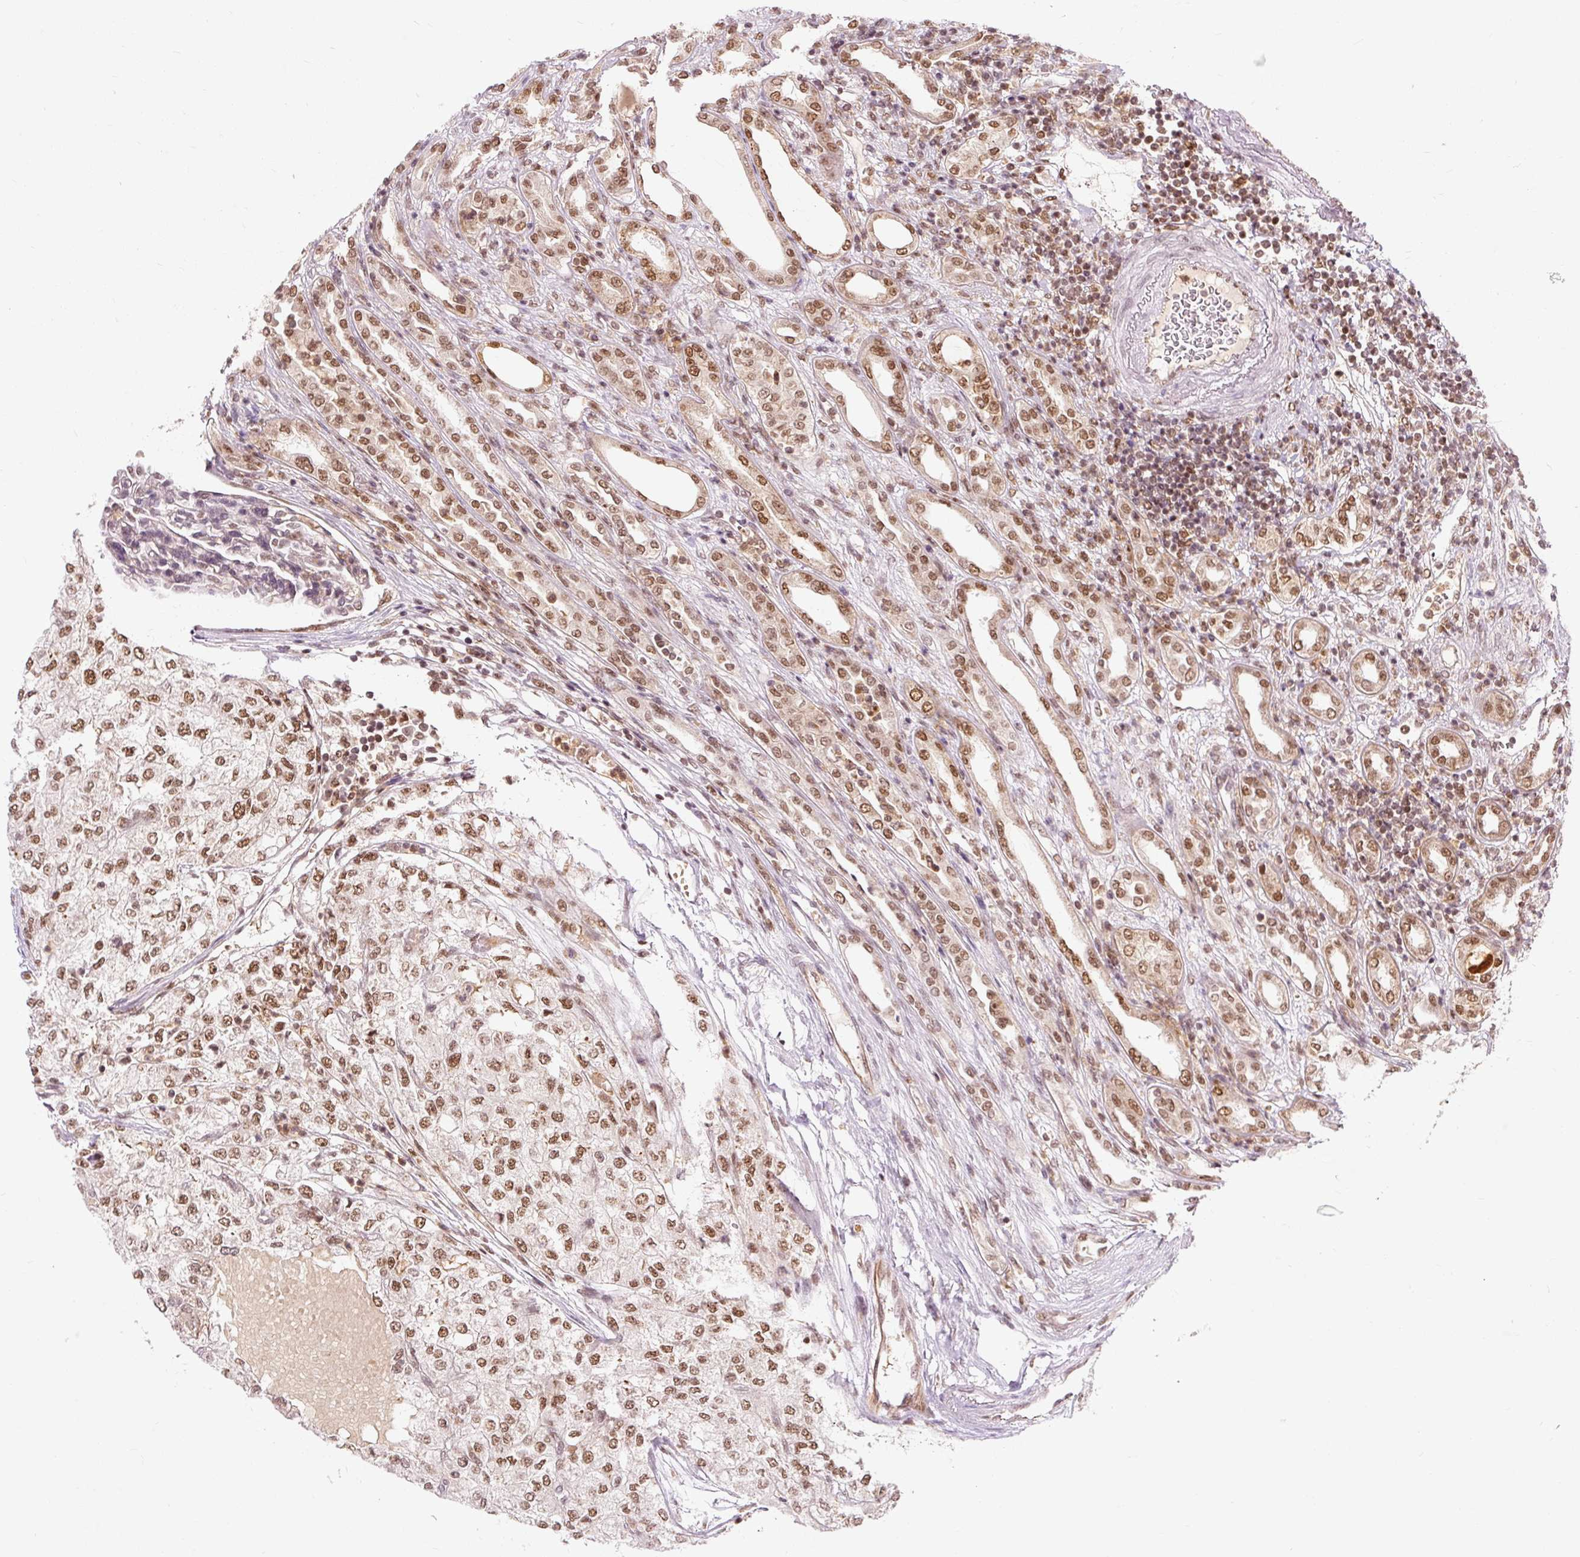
{"staining": {"intensity": "moderate", "quantity": ">75%", "location": "nuclear"}, "tissue": "renal cancer", "cell_type": "Tumor cells", "image_type": "cancer", "snomed": [{"axis": "morphology", "description": "Adenocarcinoma, NOS"}, {"axis": "topography", "description": "Kidney"}], "caption": "Immunohistochemistry image of renal cancer stained for a protein (brown), which shows medium levels of moderate nuclear expression in approximately >75% of tumor cells.", "gene": "CSTF1", "patient": {"sex": "female", "age": 54}}